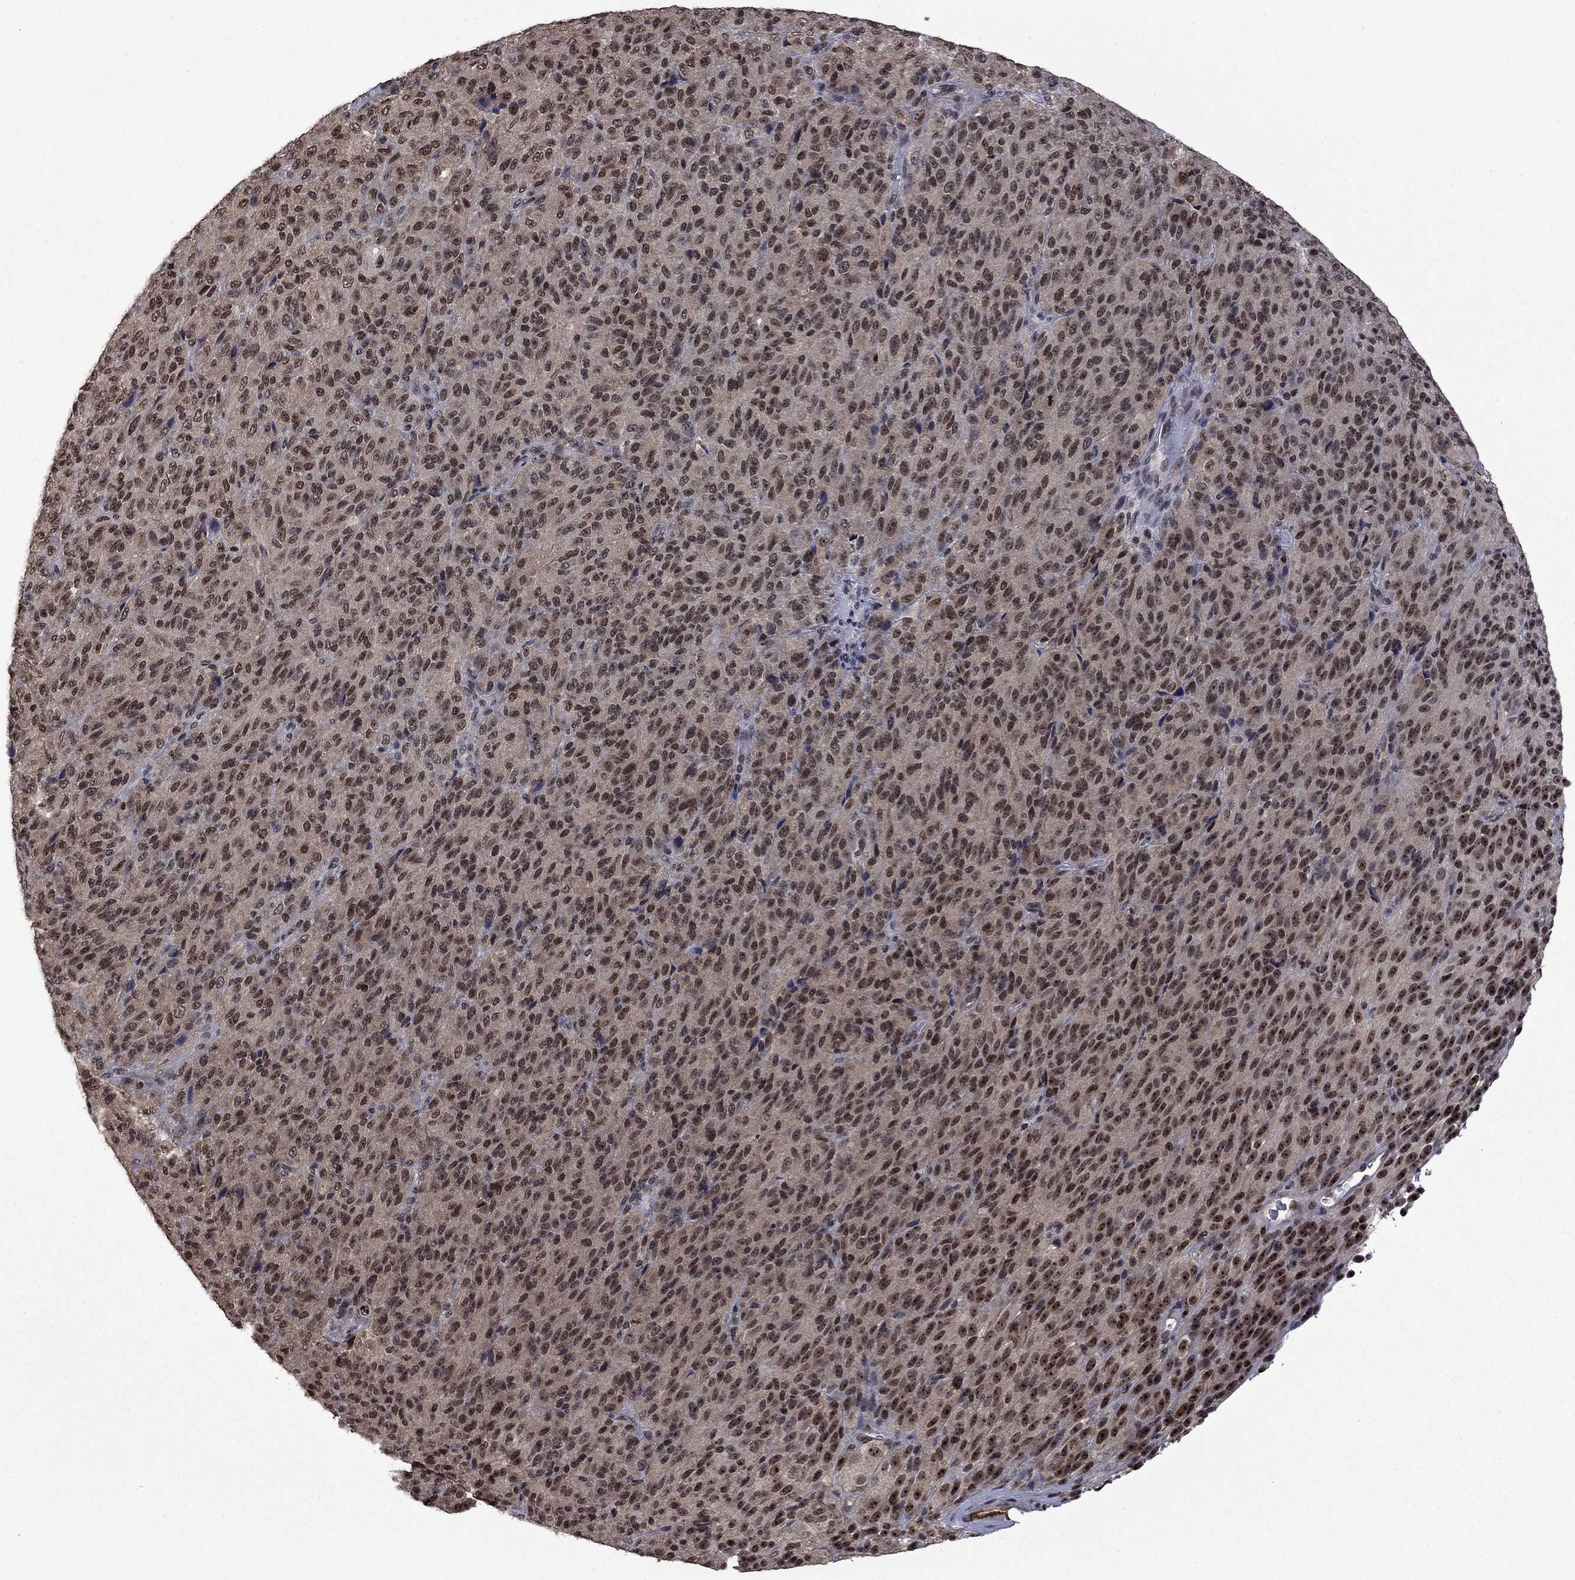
{"staining": {"intensity": "moderate", "quantity": "25%-75%", "location": "nuclear"}, "tissue": "melanoma", "cell_type": "Tumor cells", "image_type": "cancer", "snomed": [{"axis": "morphology", "description": "Malignant melanoma, Metastatic site"}, {"axis": "topography", "description": "Brain"}], "caption": "An immunohistochemistry image of neoplastic tissue is shown. Protein staining in brown shows moderate nuclear positivity in melanoma within tumor cells.", "gene": "FBL", "patient": {"sex": "female", "age": 56}}